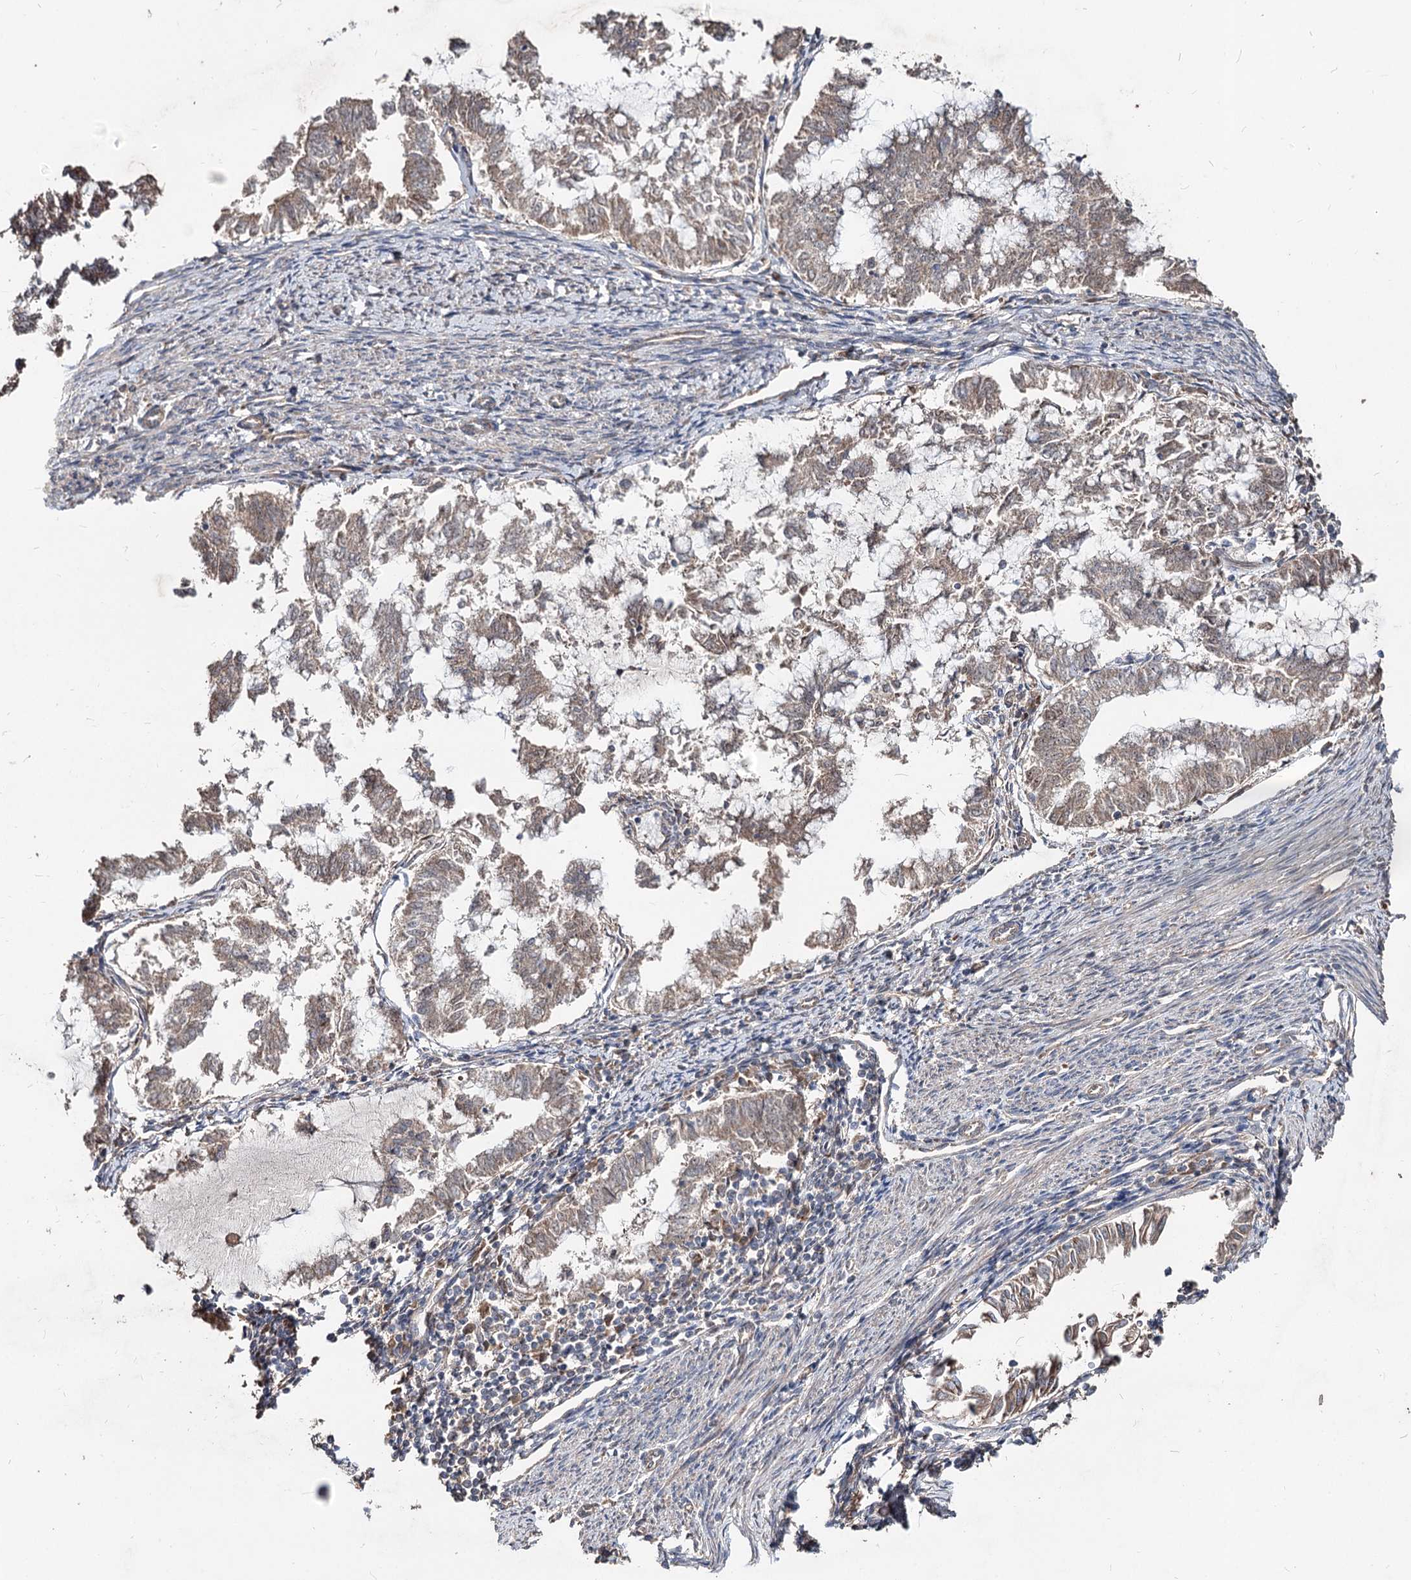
{"staining": {"intensity": "weak", "quantity": "25%-75%", "location": "cytoplasmic/membranous"}, "tissue": "endometrial cancer", "cell_type": "Tumor cells", "image_type": "cancer", "snomed": [{"axis": "morphology", "description": "Adenocarcinoma, NOS"}, {"axis": "topography", "description": "Endometrium"}], "caption": "Endometrial cancer (adenocarcinoma) was stained to show a protein in brown. There is low levels of weak cytoplasmic/membranous expression in approximately 25%-75% of tumor cells.", "gene": "SPART", "patient": {"sex": "female", "age": 79}}